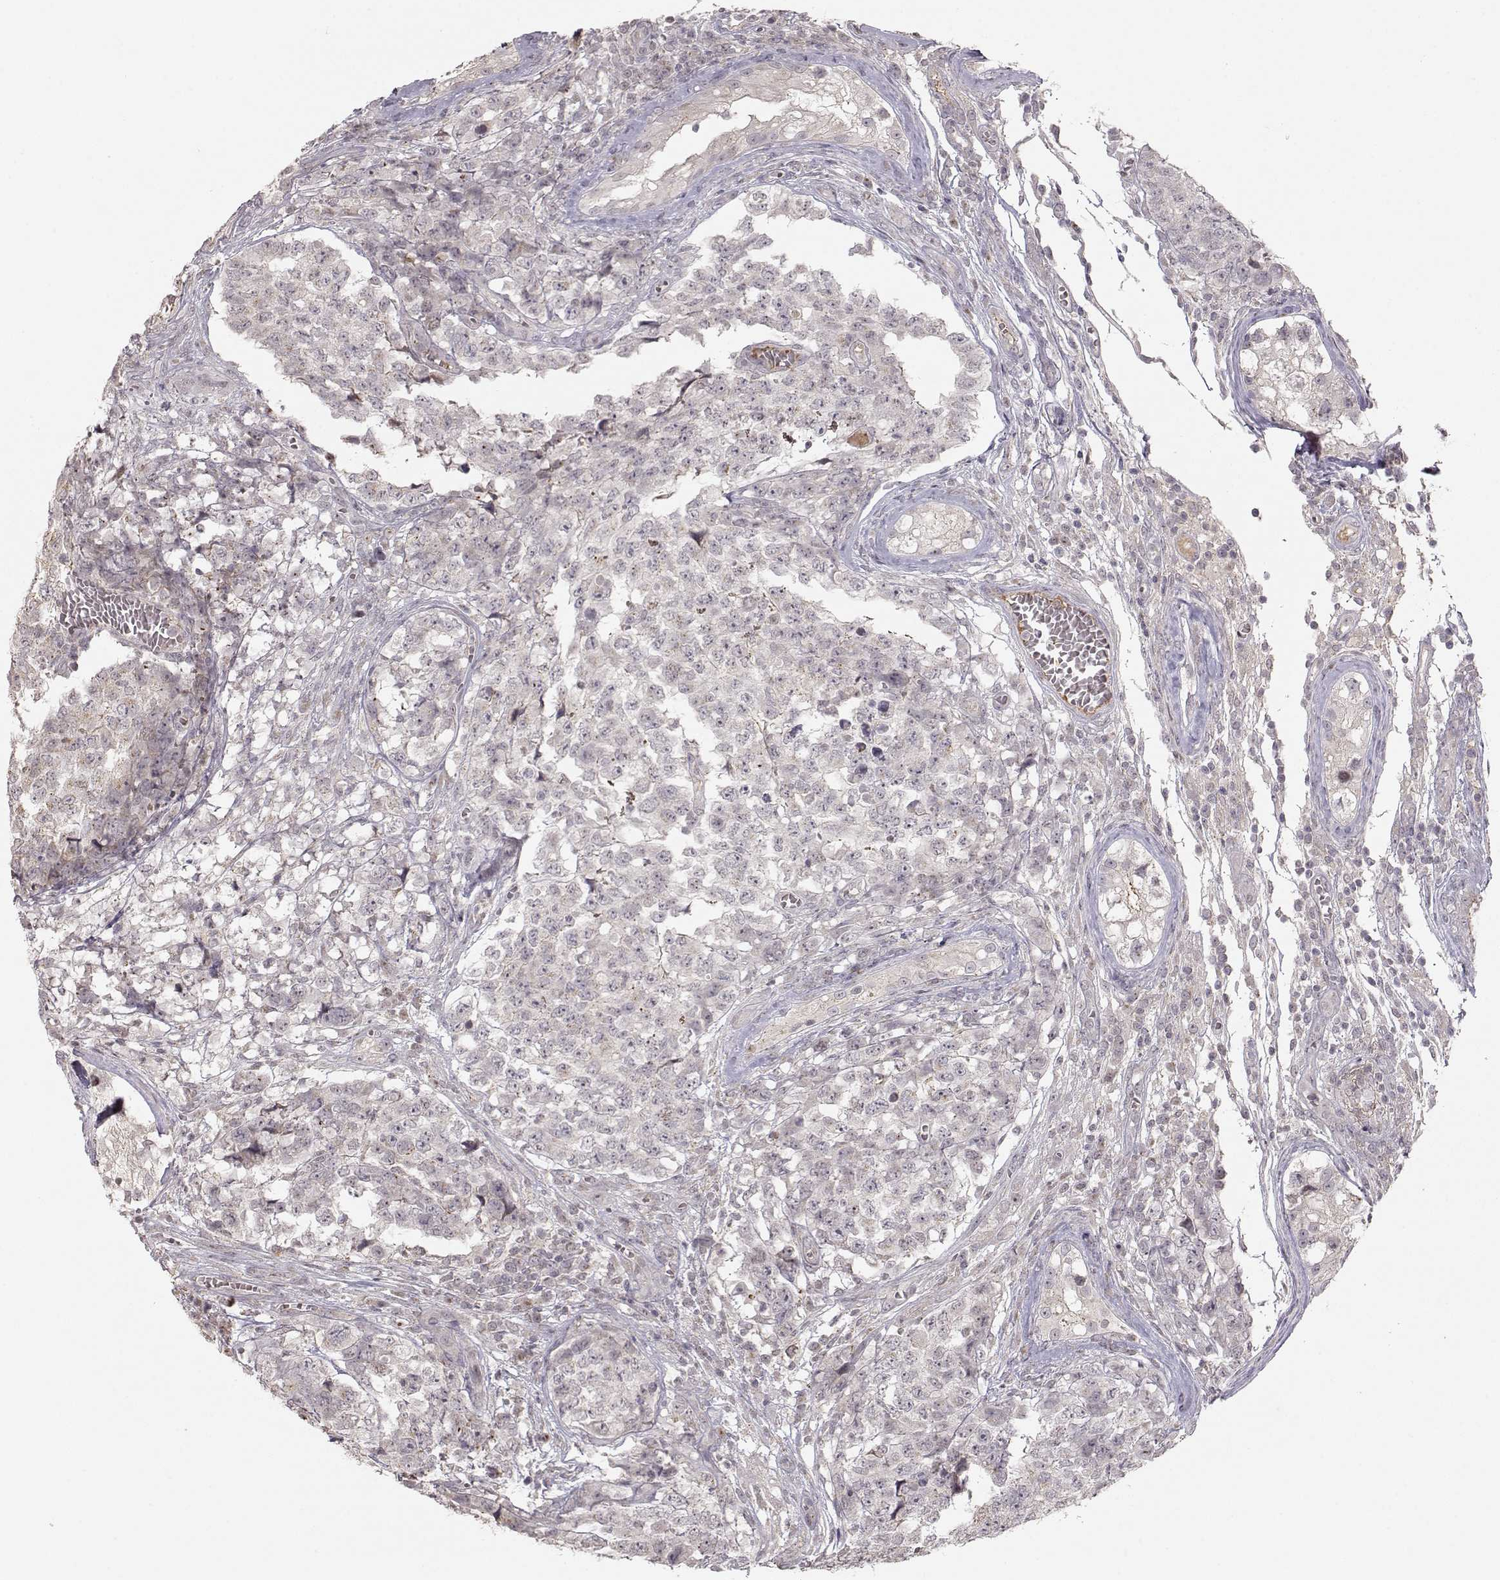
{"staining": {"intensity": "negative", "quantity": "none", "location": "none"}, "tissue": "testis cancer", "cell_type": "Tumor cells", "image_type": "cancer", "snomed": [{"axis": "morphology", "description": "Carcinoma, Embryonal, NOS"}, {"axis": "topography", "description": "Testis"}], "caption": "DAB (3,3'-diaminobenzidine) immunohistochemical staining of testis embryonal carcinoma displays no significant expression in tumor cells. Brightfield microscopy of immunohistochemistry stained with DAB (3,3'-diaminobenzidine) (brown) and hematoxylin (blue), captured at high magnification.", "gene": "PNMT", "patient": {"sex": "male", "age": 23}}